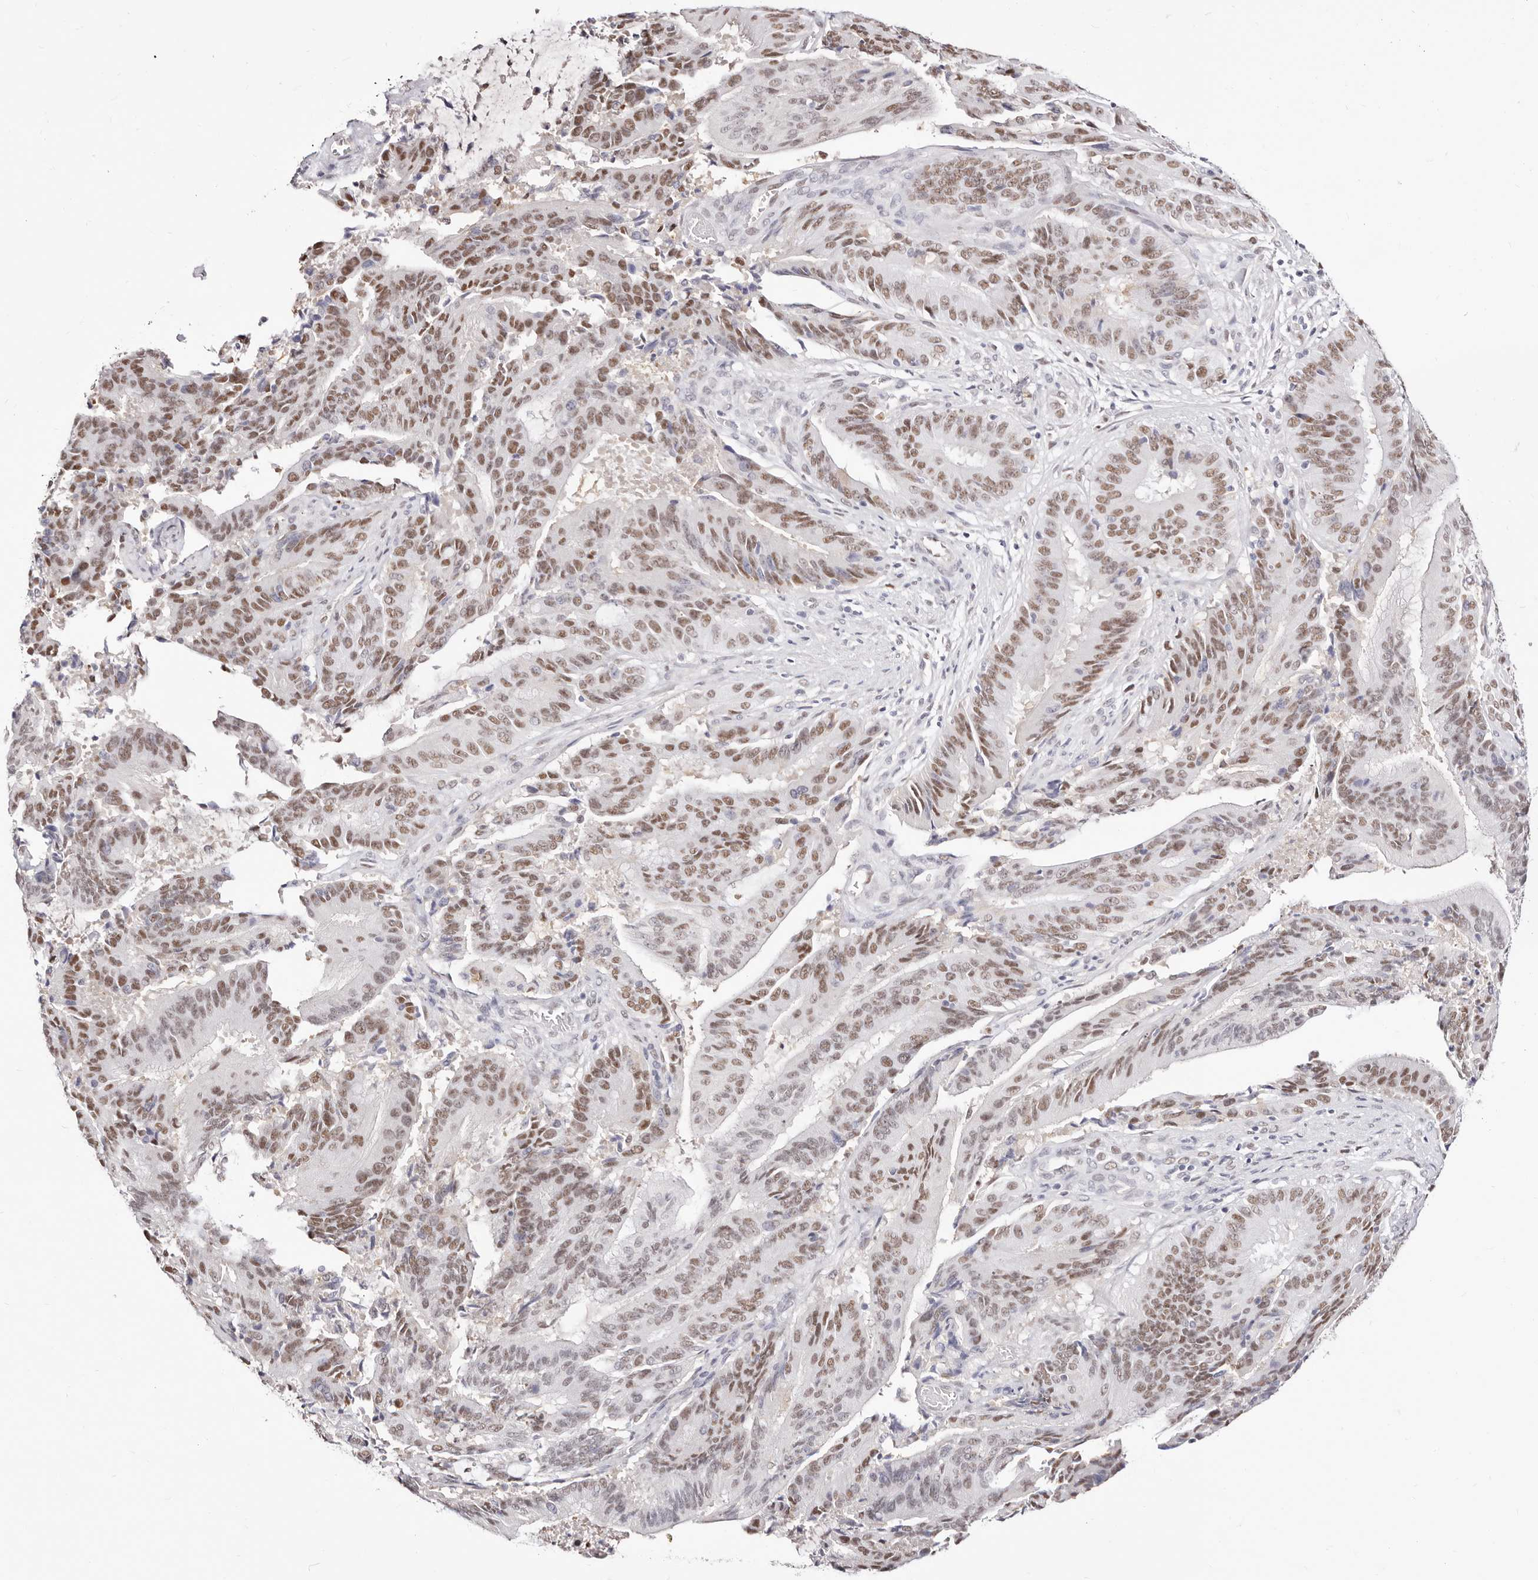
{"staining": {"intensity": "moderate", "quantity": ">75%", "location": "nuclear"}, "tissue": "liver cancer", "cell_type": "Tumor cells", "image_type": "cancer", "snomed": [{"axis": "morphology", "description": "Normal tissue, NOS"}, {"axis": "morphology", "description": "Cholangiocarcinoma"}, {"axis": "topography", "description": "Liver"}, {"axis": "topography", "description": "Peripheral nerve tissue"}], "caption": "An immunohistochemistry (IHC) micrograph of neoplastic tissue is shown. Protein staining in brown shows moderate nuclear positivity in liver cancer (cholangiocarcinoma) within tumor cells.", "gene": "TKT", "patient": {"sex": "female", "age": 73}}